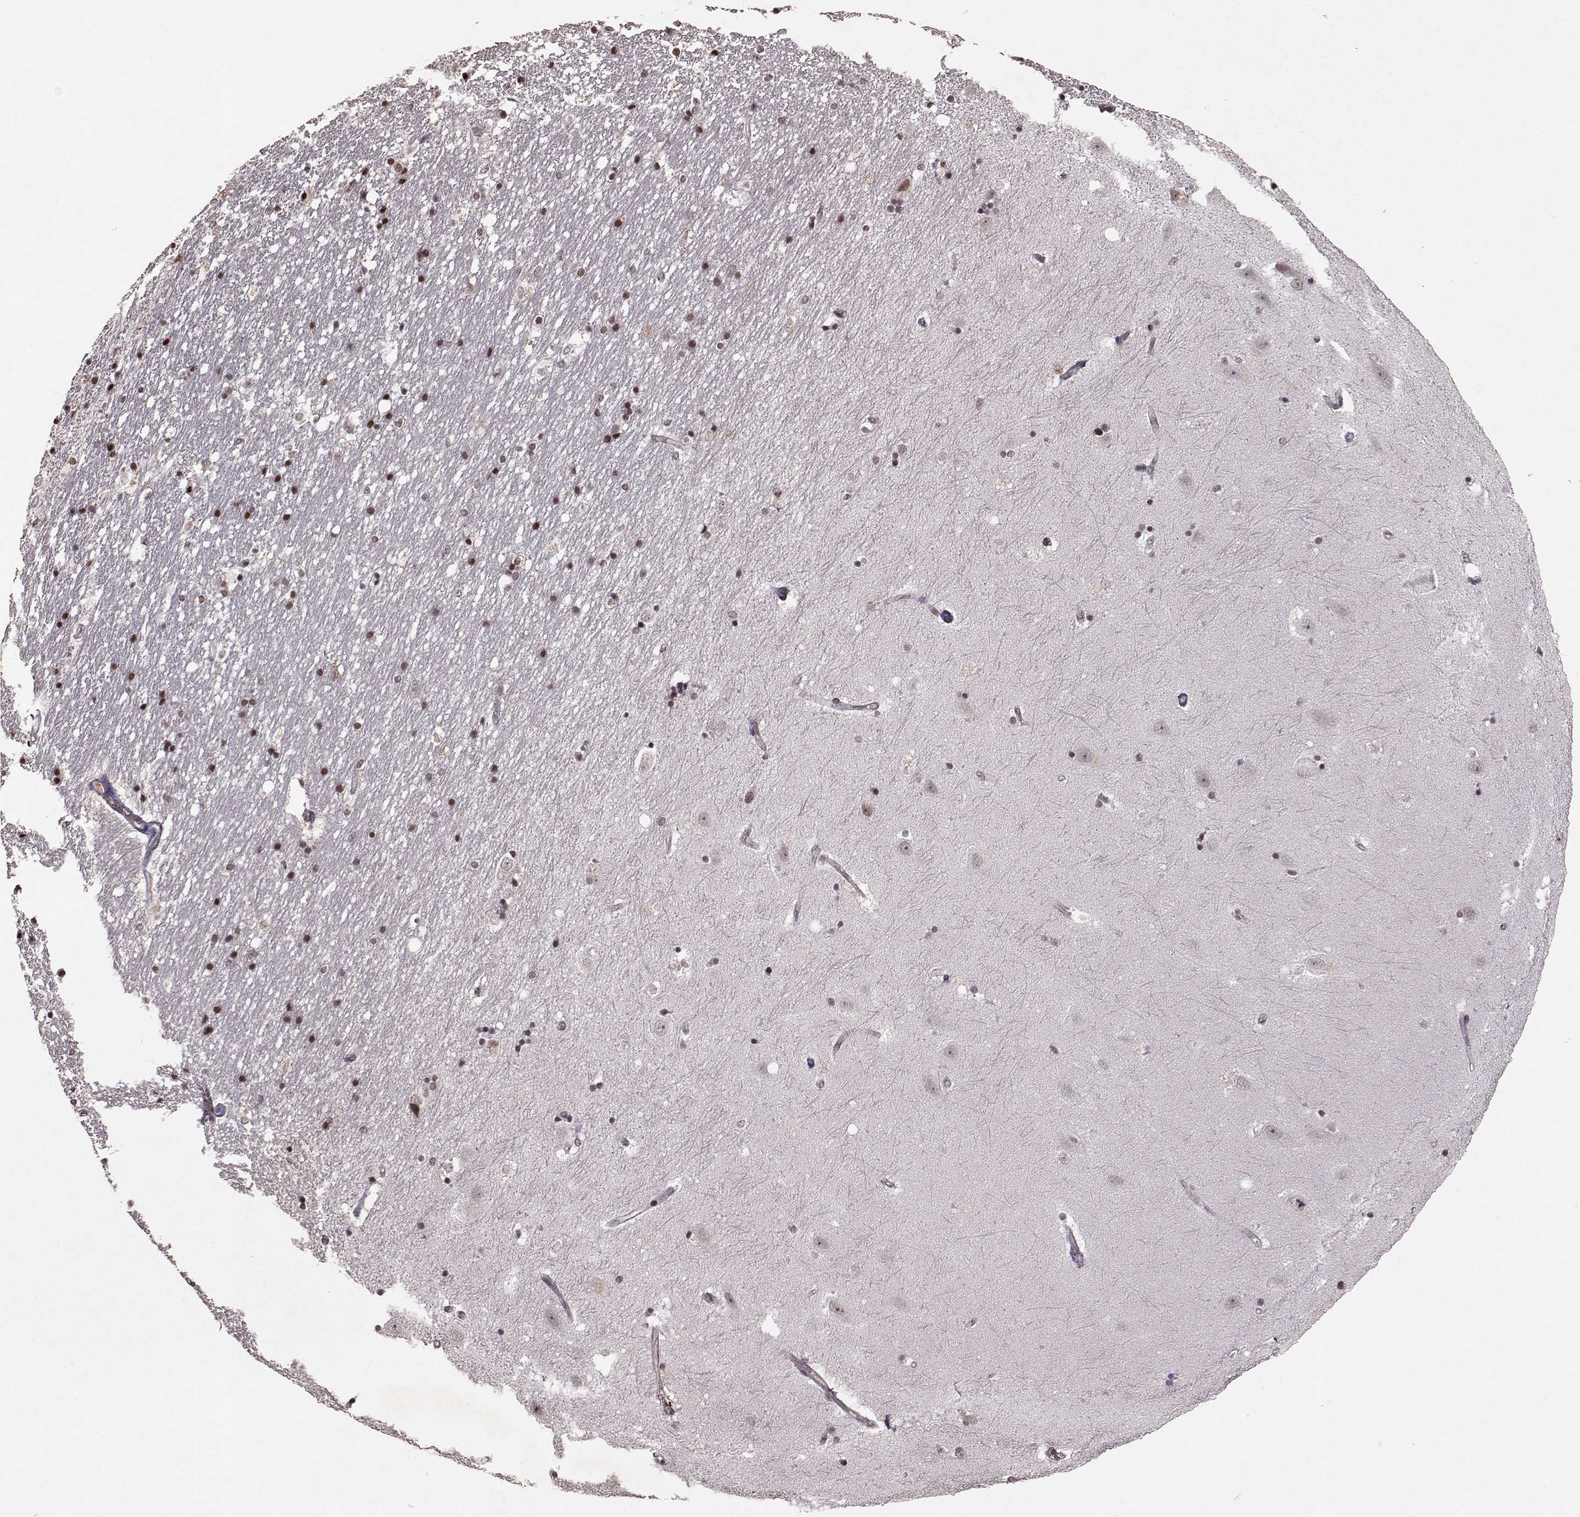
{"staining": {"intensity": "strong", "quantity": "<25%", "location": "nuclear"}, "tissue": "hippocampus", "cell_type": "Glial cells", "image_type": "normal", "snomed": [{"axis": "morphology", "description": "Normal tissue, NOS"}, {"axis": "topography", "description": "Hippocampus"}], "caption": "Protein staining exhibits strong nuclear expression in about <25% of glial cells in unremarkable hippocampus.", "gene": "RRAGD", "patient": {"sex": "male", "age": 49}}